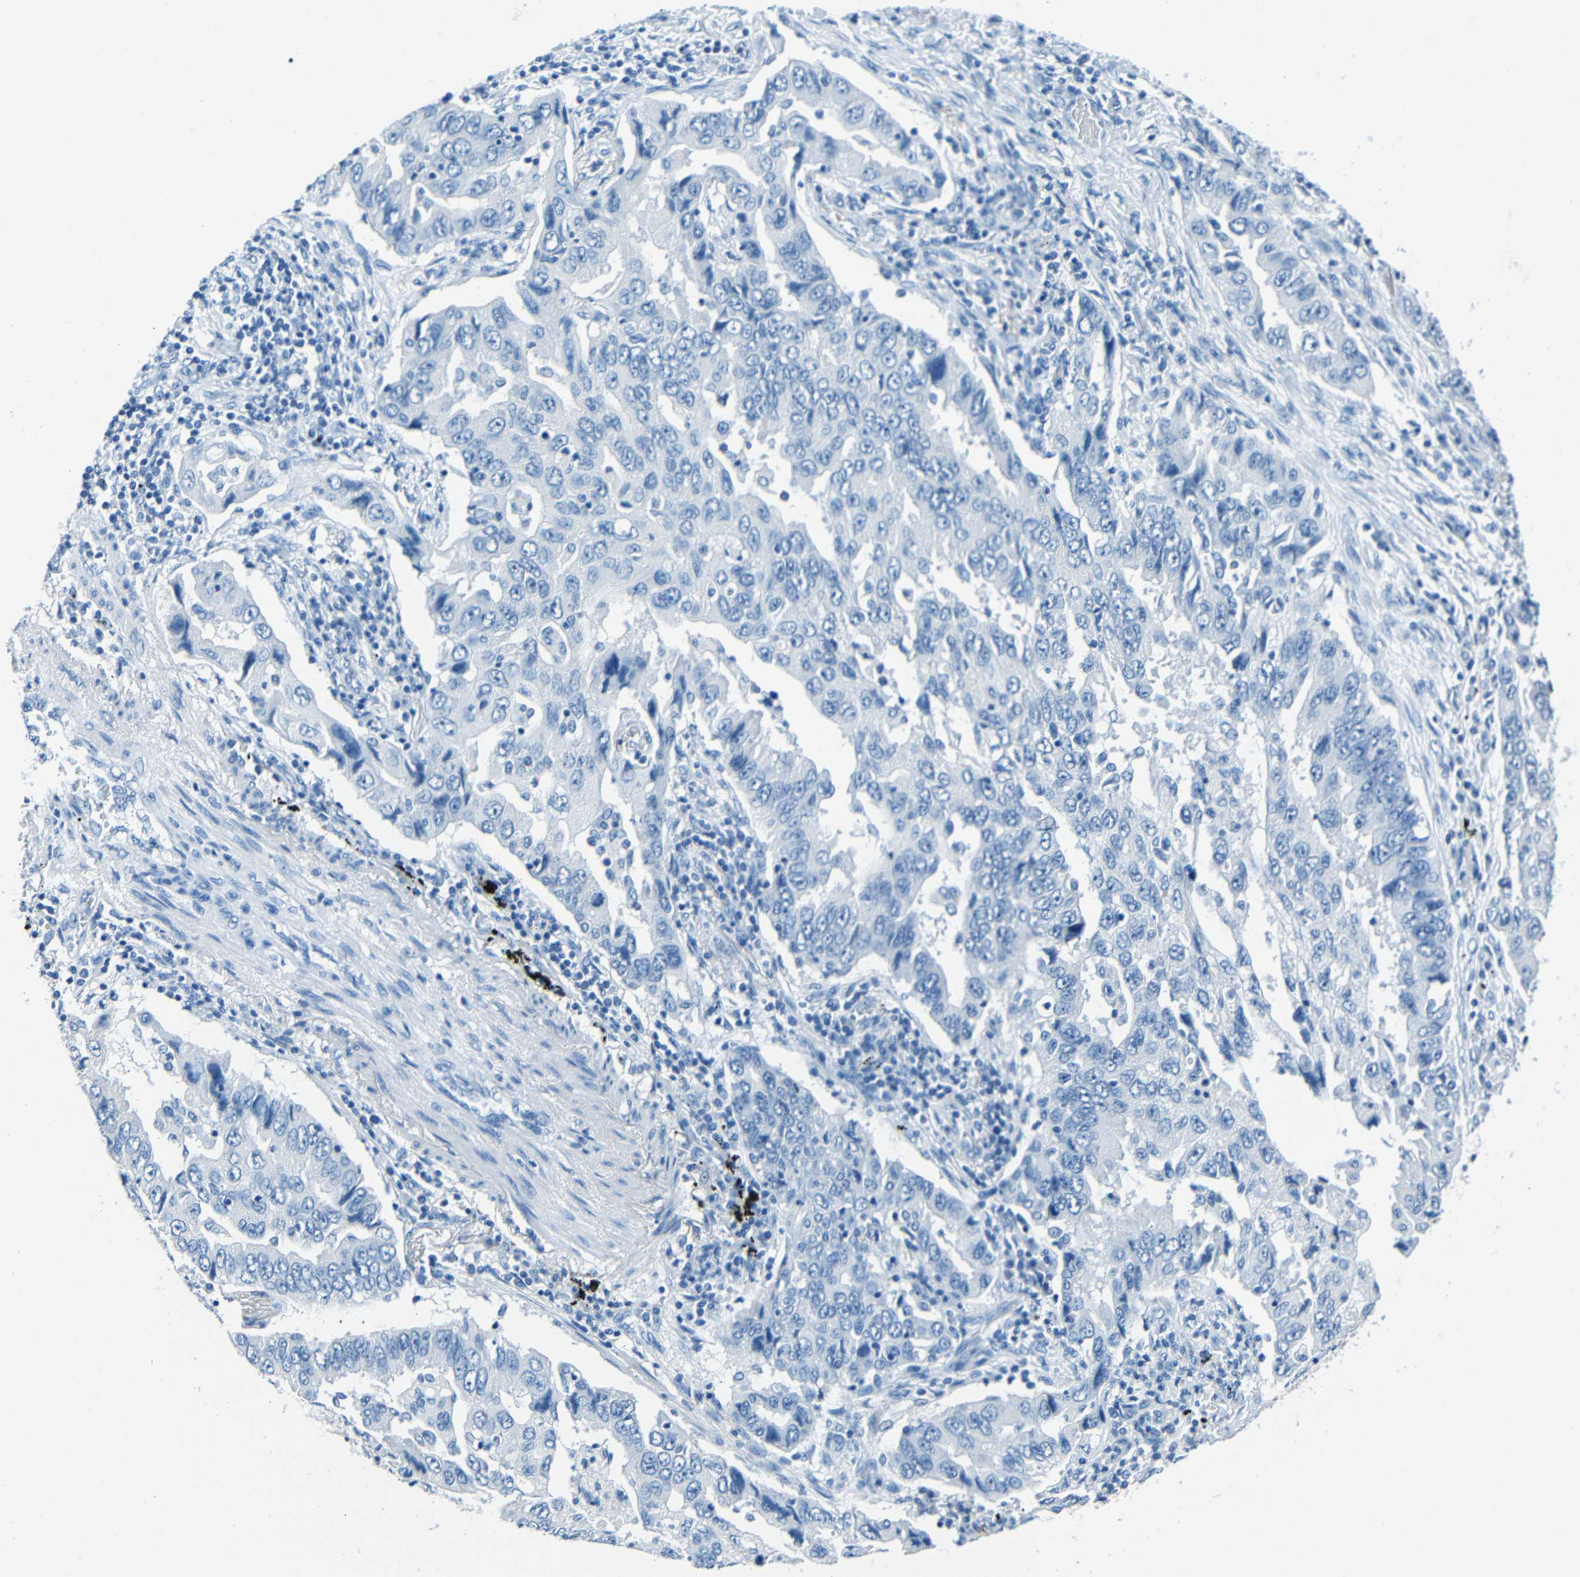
{"staining": {"intensity": "negative", "quantity": "none", "location": "none"}, "tissue": "lung cancer", "cell_type": "Tumor cells", "image_type": "cancer", "snomed": [{"axis": "morphology", "description": "Adenocarcinoma, NOS"}, {"axis": "topography", "description": "Lung"}], "caption": "The micrograph shows no significant staining in tumor cells of adenocarcinoma (lung). (Immunohistochemistry (ihc), brightfield microscopy, high magnification).", "gene": "FBN2", "patient": {"sex": "female", "age": 65}}